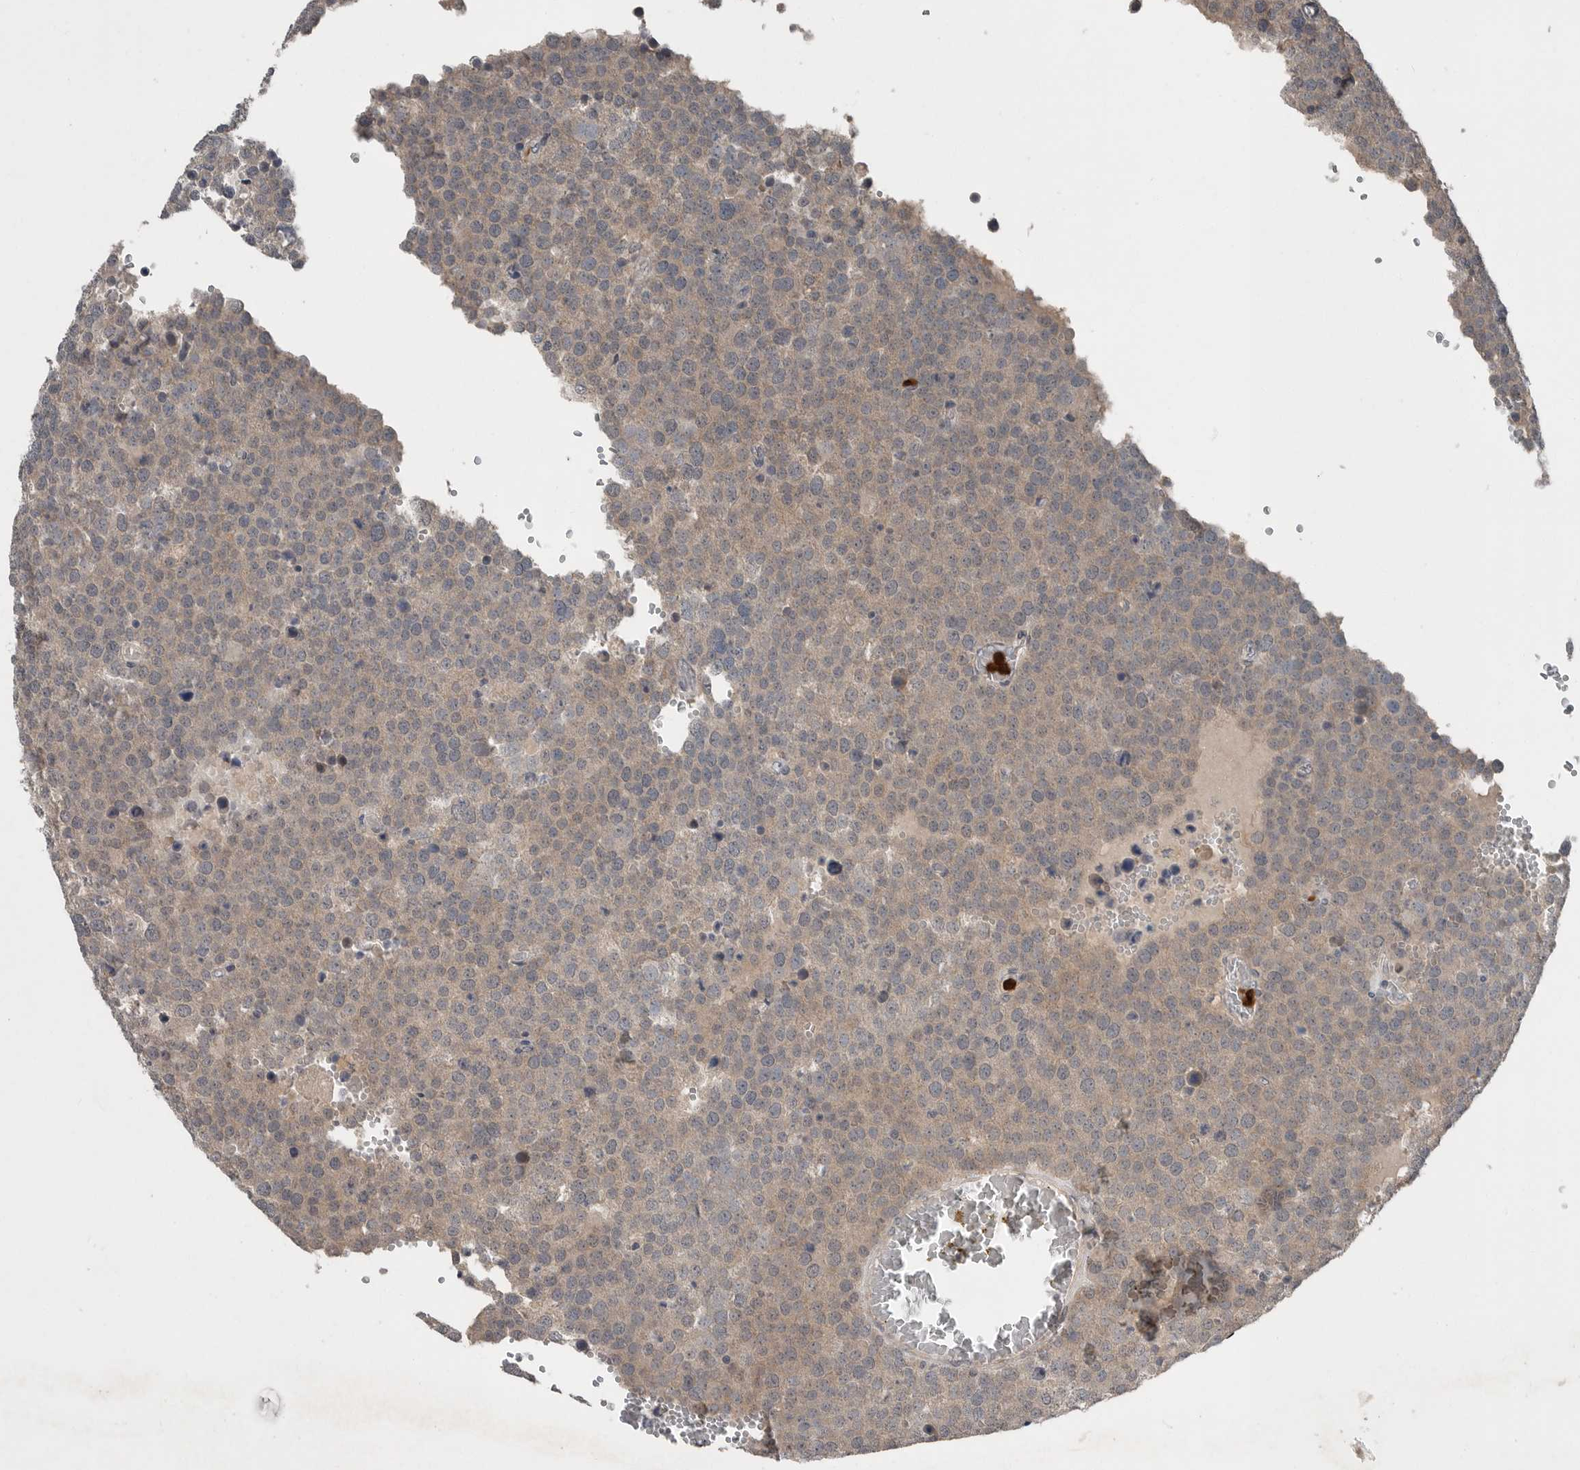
{"staining": {"intensity": "weak", "quantity": "25%-75%", "location": "cytoplasmic/membranous"}, "tissue": "testis cancer", "cell_type": "Tumor cells", "image_type": "cancer", "snomed": [{"axis": "morphology", "description": "Seminoma, NOS"}, {"axis": "topography", "description": "Testis"}], "caption": "Testis cancer (seminoma) tissue demonstrates weak cytoplasmic/membranous expression in approximately 25%-75% of tumor cells", "gene": "SCP2", "patient": {"sex": "male", "age": 71}}